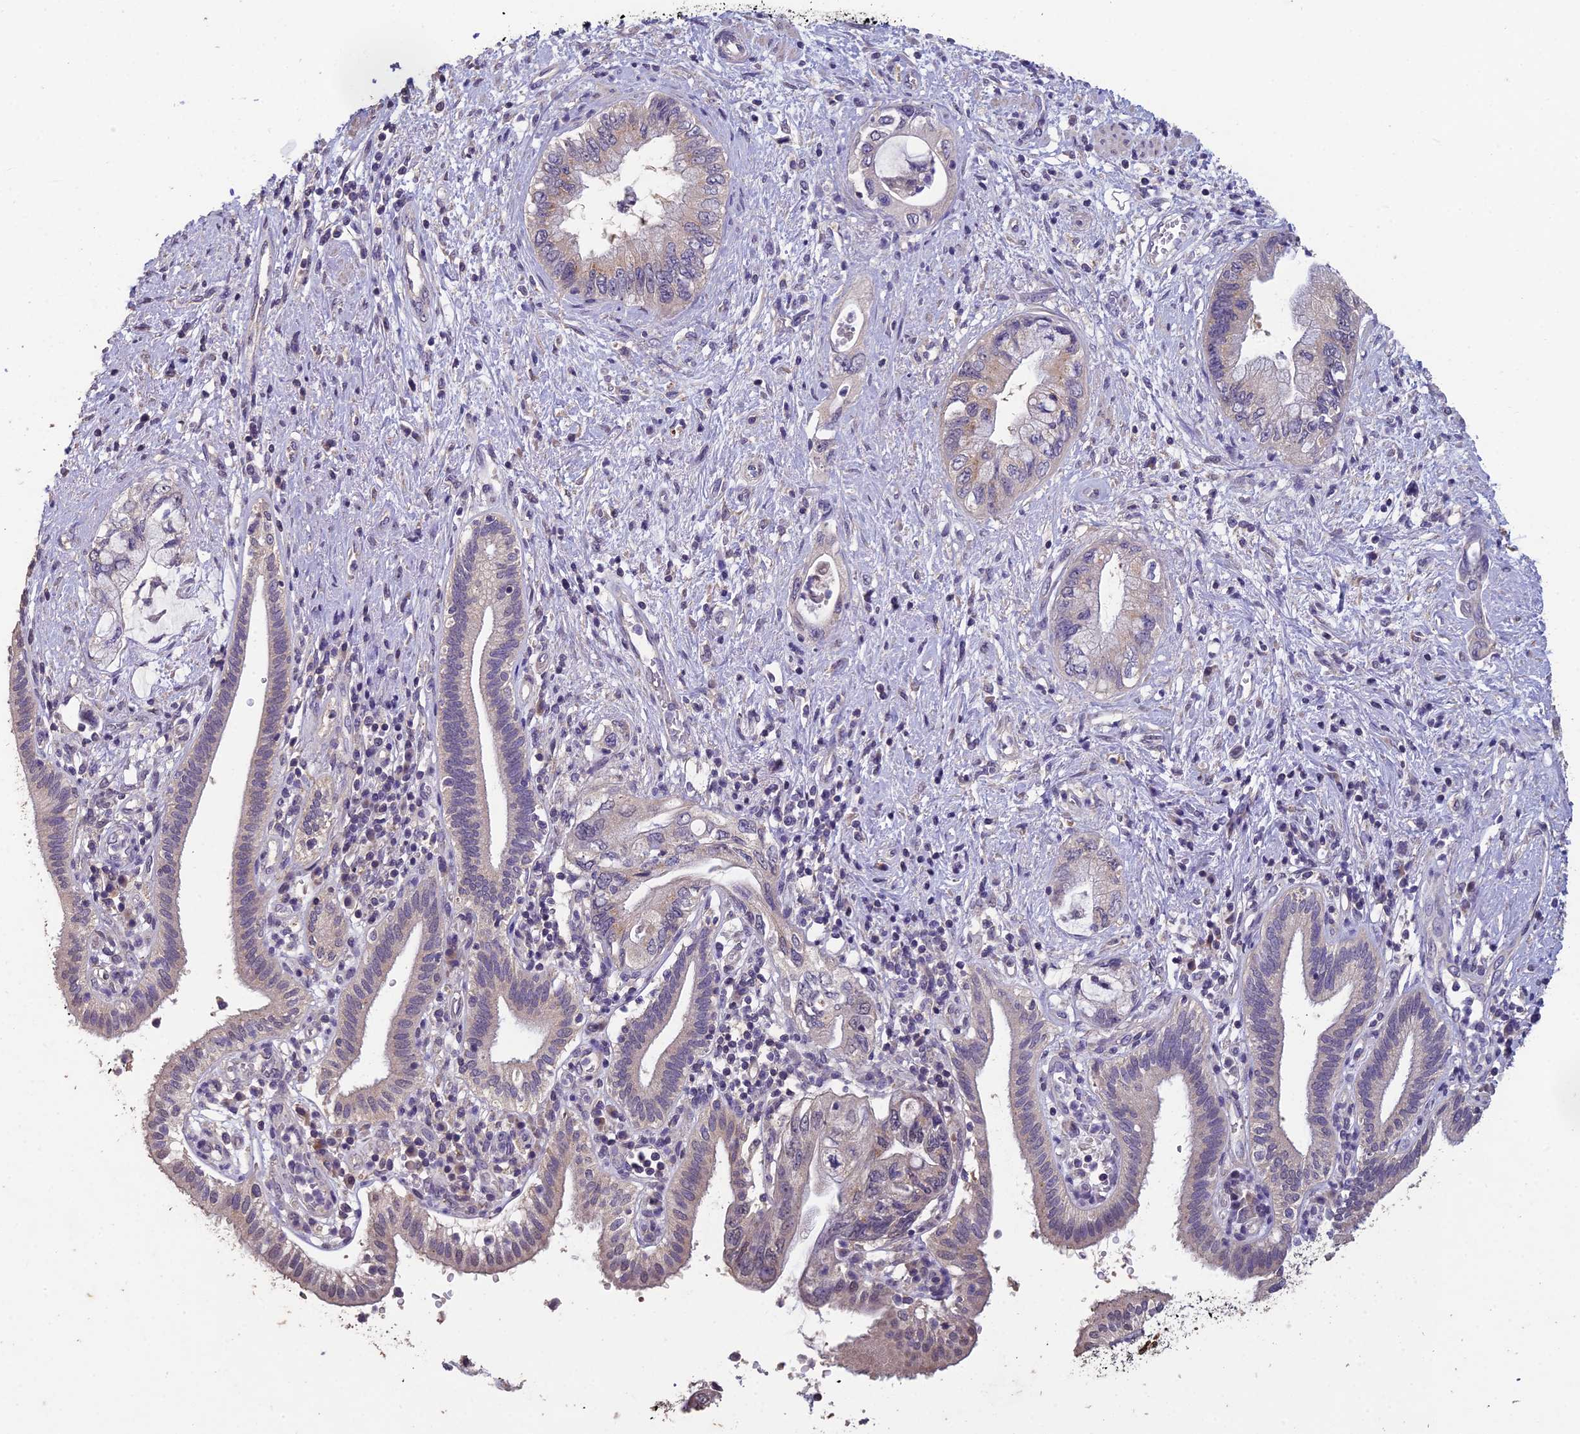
{"staining": {"intensity": "negative", "quantity": "none", "location": "none"}, "tissue": "pancreatic cancer", "cell_type": "Tumor cells", "image_type": "cancer", "snomed": [{"axis": "morphology", "description": "Adenocarcinoma, NOS"}, {"axis": "topography", "description": "Pancreas"}], "caption": "Photomicrograph shows no protein staining in tumor cells of pancreatic cancer tissue. Brightfield microscopy of immunohistochemistry (IHC) stained with DAB (3,3'-diaminobenzidine) (brown) and hematoxylin (blue), captured at high magnification.", "gene": "CEACAM16", "patient": {"sex": "female", "age": 73}}